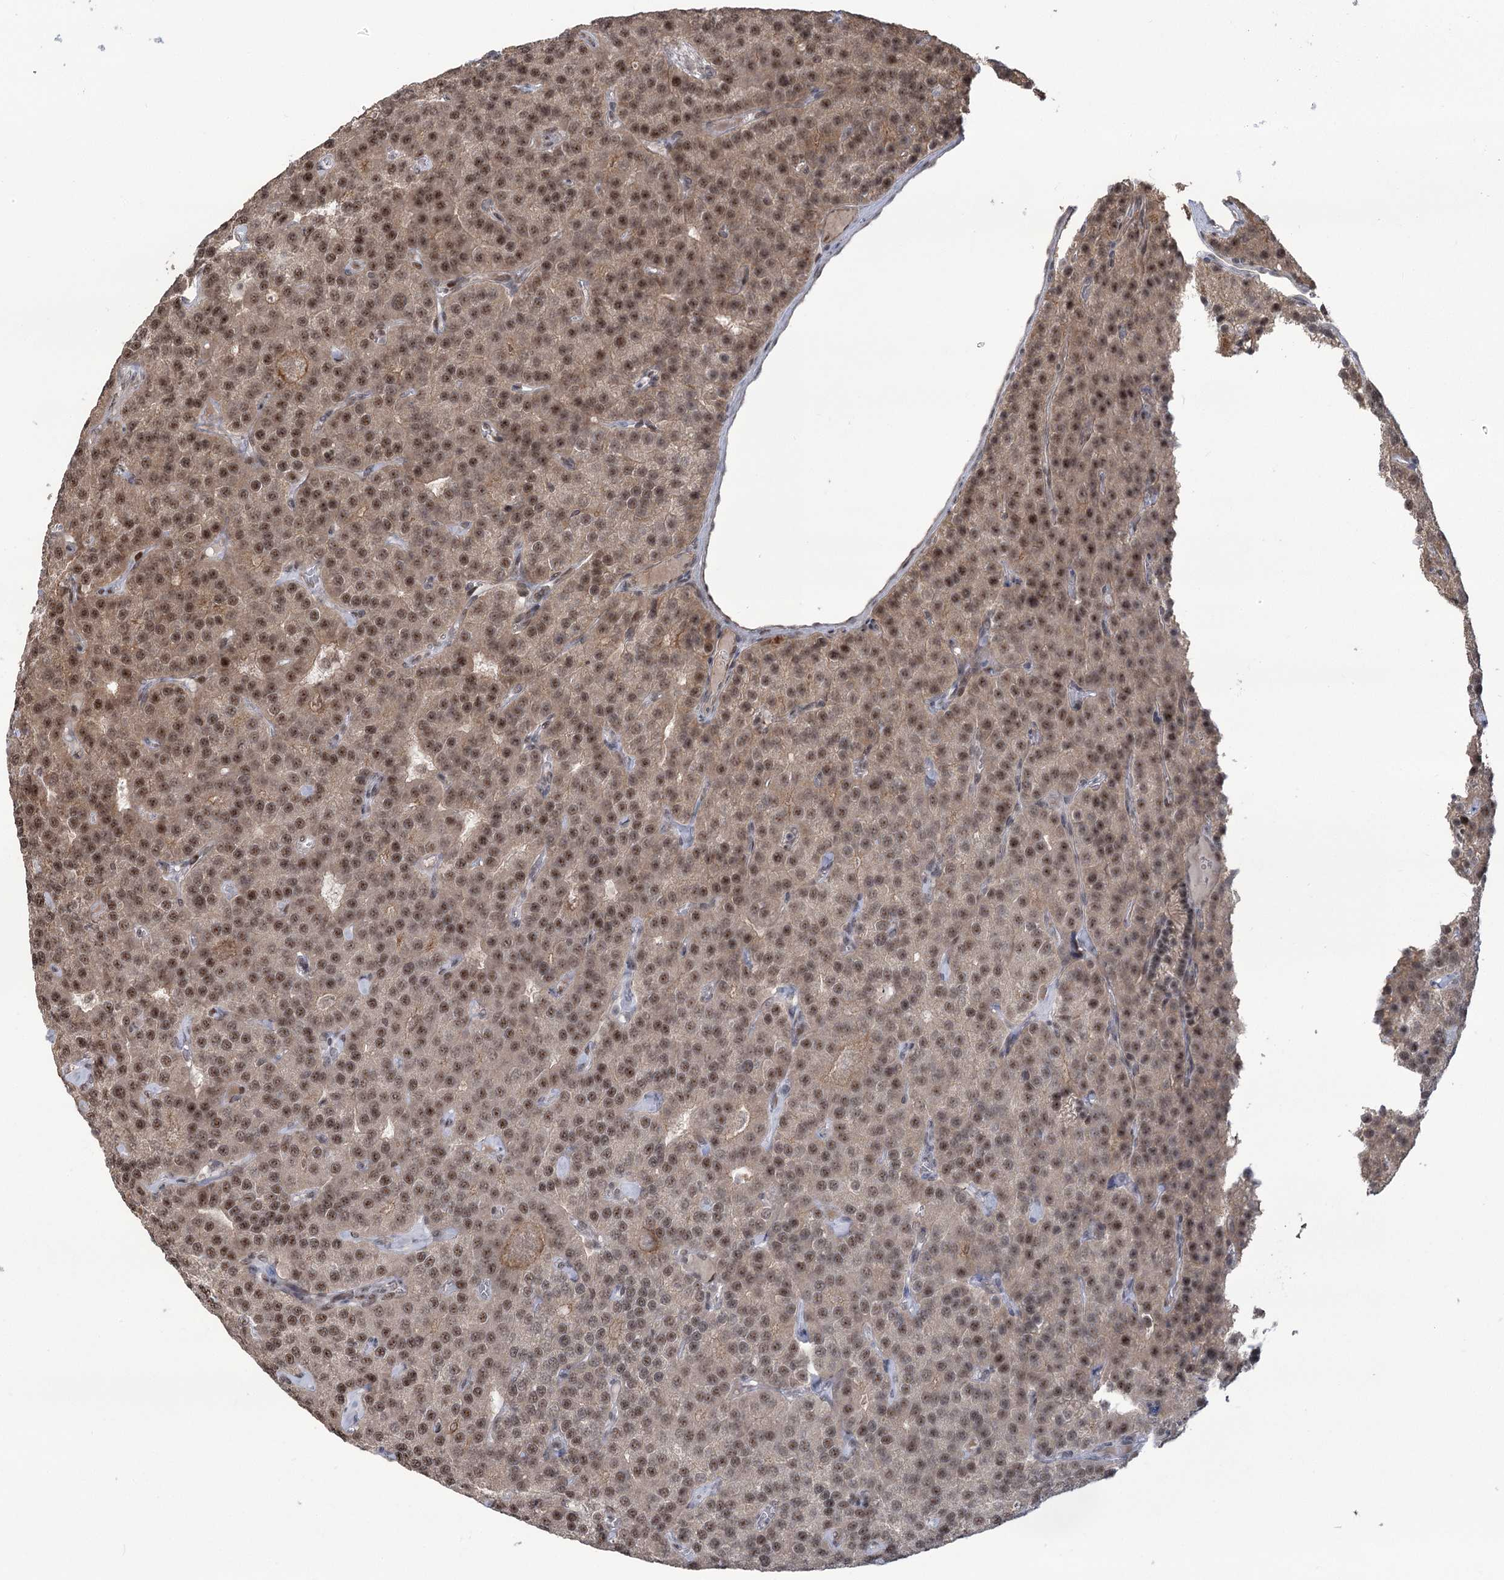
{"staining": {"intensity": "moderate", "quantity": "<25%", "location": "nuclear"}, "tissue": "parathyroid gland", "cell_type": "Glandular cells", "image_type": "normal", "snomed": [{"axis": "morphology", "description": "Normal tissue, NOS"}, {"axis": "morphology", "description": "Adenoma, NOS"}, {"axis": "topography", "description": "Parathyroid gland"}], "caption": "A brown stain labels moderate nuclear positivity of a protein in glandular cells of unremarkable parathyroid gland.", "gene": "WBP1L", "patient": {"sex": "female", "age": 86}}